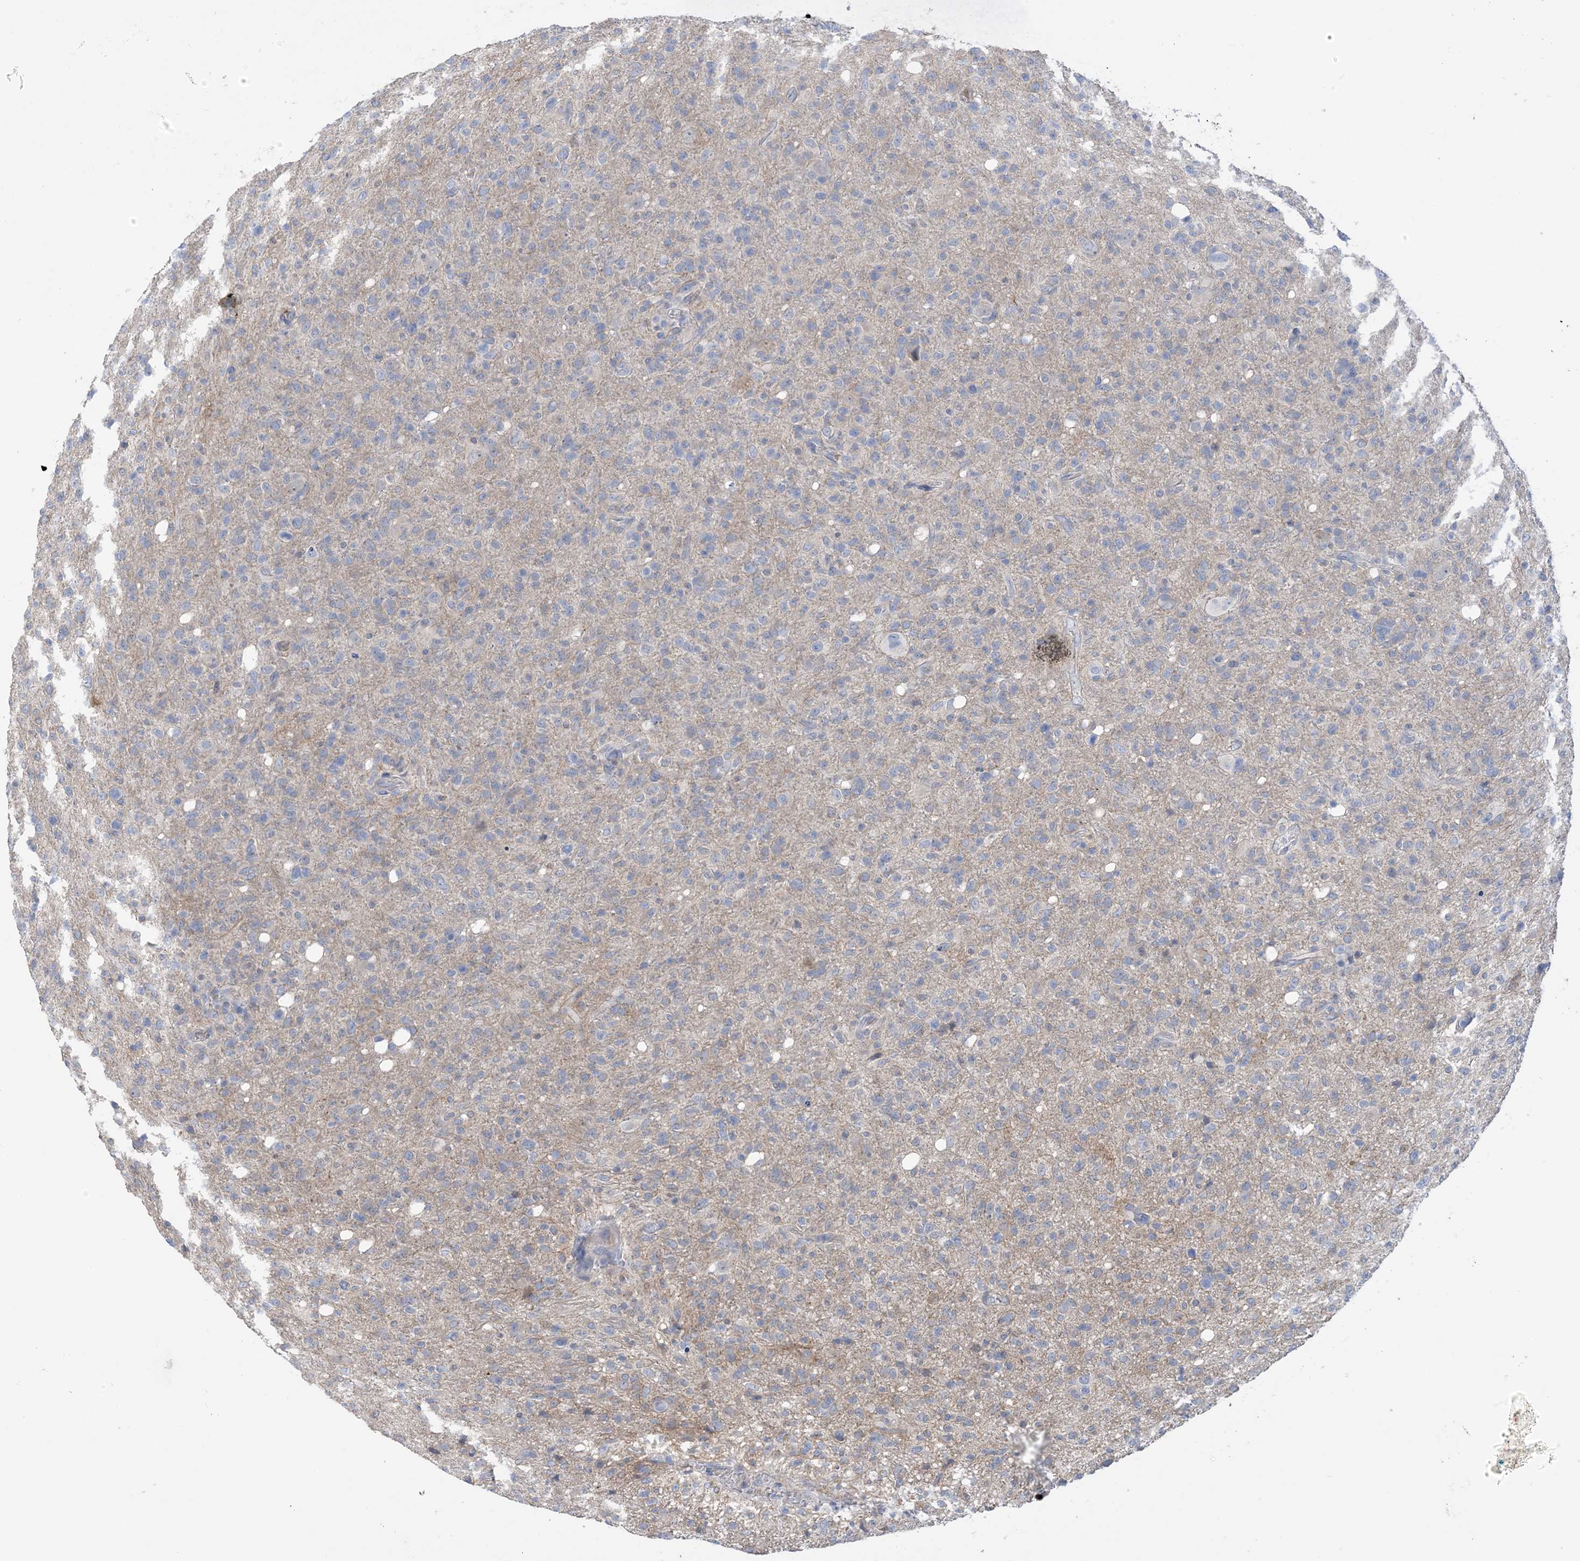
{"staining": {"intensity": "negative", "quantity": "none", "location": "none"}, "tissue": "glioma", "cell_type": "Tumor cells", "image_type": "cancer", "snomed": [{"axis": "morphology", "description": "Glioma, malignant, High grade"}, {"axis": "topography", "description": "Brain"}], "caption": "Immunohistochemistry (IHC) of human high-grade glioma (malignant) exhibits no positivity in tumor cells.", "gene": "TTYH1", "patient": {"sex": "female", "age": 57}}